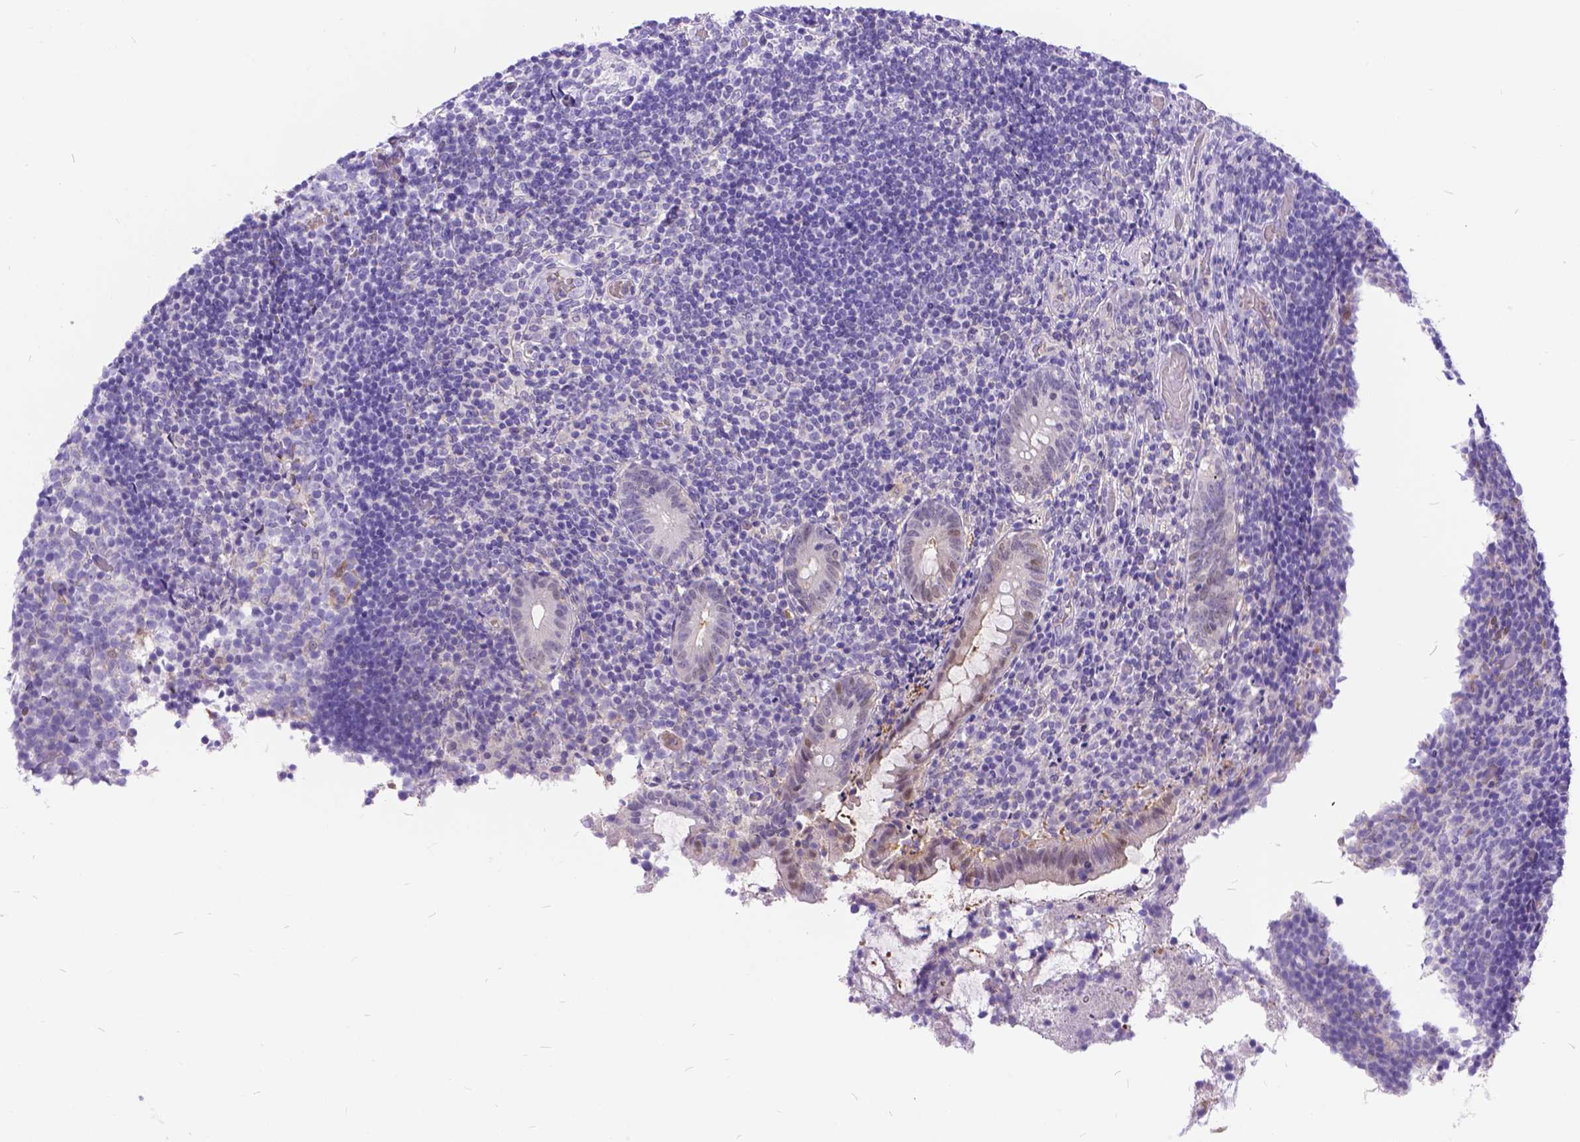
{"staining": {"intensity": "weak", "quantity": "<25%", "location": "cytoplasmic/membranous,nuclear"}, "tissue": "appendix", "cell_type": "Glandular cells", "image_type": "normal", "snomed": [{"axis": "morphology", "description": "Normal tissue, NOS"}, {"axis": "topography", "description": "Appendix"}], "caption": "This image is of normal appendix stained with immunohistochemistry (IHC) to label a protein in brown with the nuclei are counter-stained blue. There is no expression in glandular cells.", "gene": "TMEM169", "patient": {"sex": "female", "age": 32}}